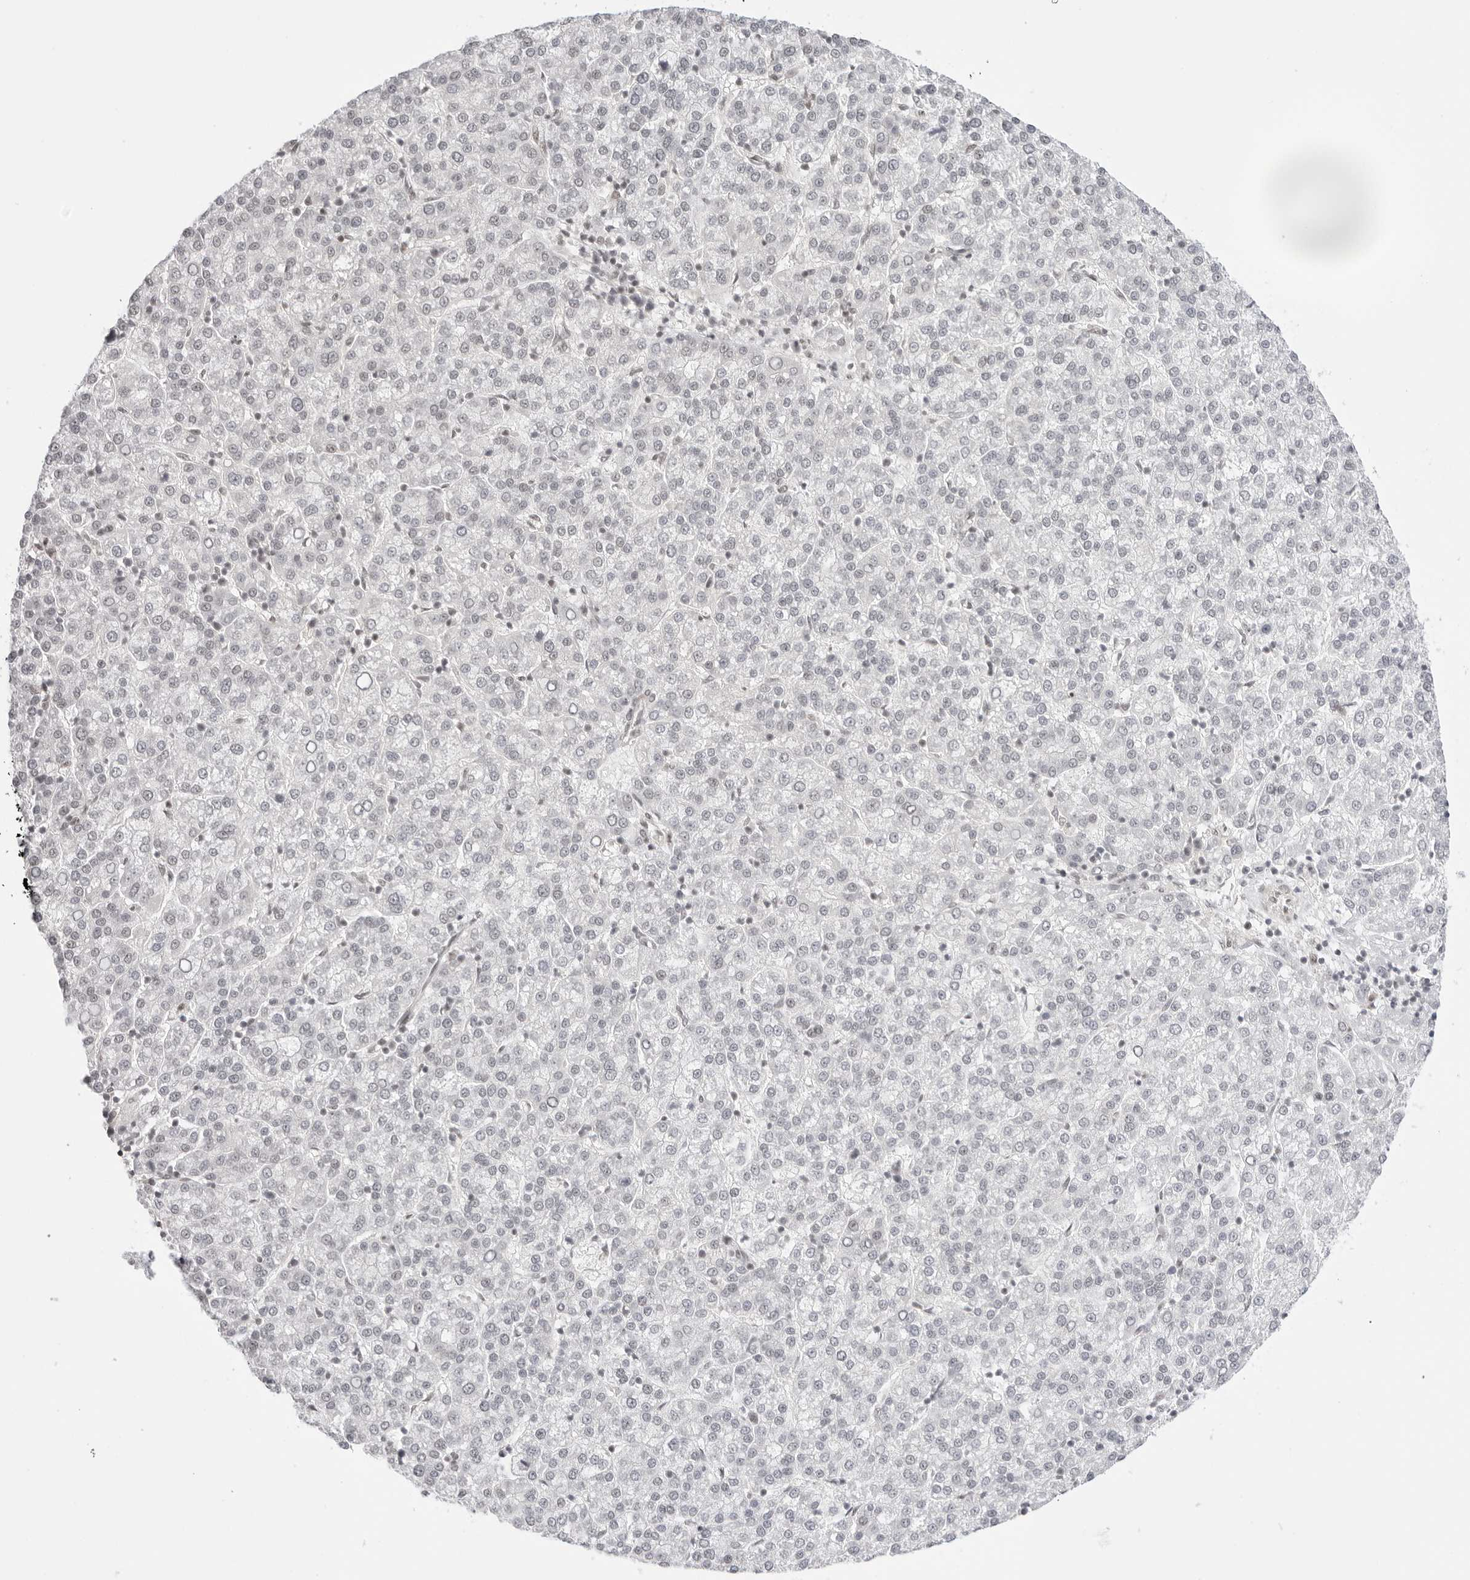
{"staining": {"intensity": "negative", "quantity": "none", "location": "none"}, "tissue": "liver cancer", "cell_type": "Tumor cells", "image_type": "cancer", "snomed": [{"axis": "morphology", "description": "Carcinoma, Hepatocellular, NOS"}, {"axis": "topography", "description": "Liver"}], "caption": "Immunohistochemistry micrograph of liver cancer (hepatocellular carcinoma) stained for a protein (brown), which exhibits no positivity in tumor cells. Nuclei are stained in blue.", "gene": "TCIM", "patient": {"sex": "female", "age": 58}}